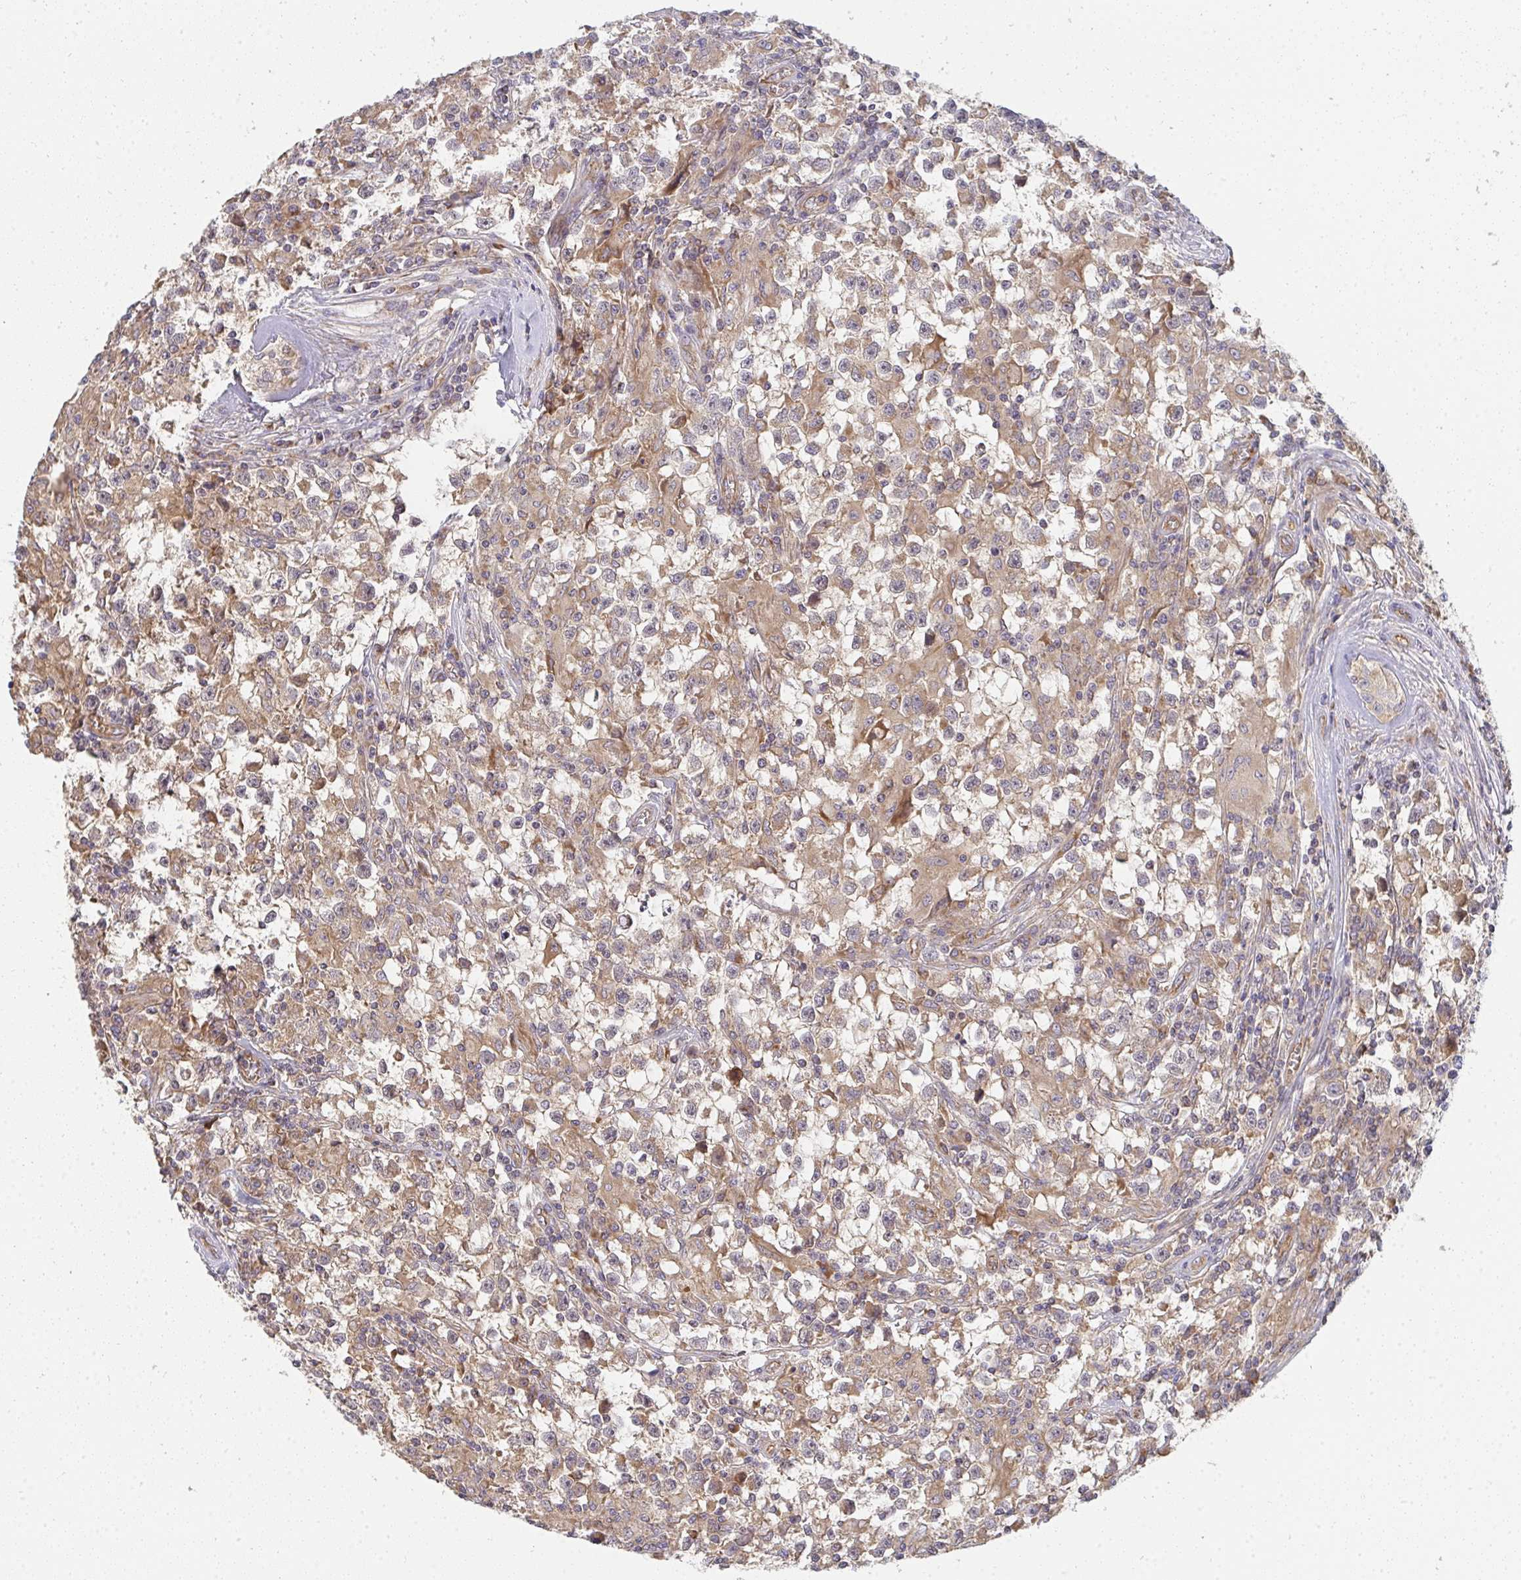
{"staining": {"intensity": "moderate", "quantity": "<25%", "location": "cytoplasmic/membranous"}, "tissue": "testis cancer", "cell_type": "Tumor cells", "image_type": "cancer", "snomed": [{"axis": "morphology", "description": "Seminoma, NOS"}, {"axis": "topography", "description": "Testis"}], "caption": "Tumor cells demonstrate low levels of moderate cytoplasmic/membranous expression in approximately <25% of cells in seminoma (testis).", "gene": "B4GALT6", "patient": {"sex": "male", "age": 31}}